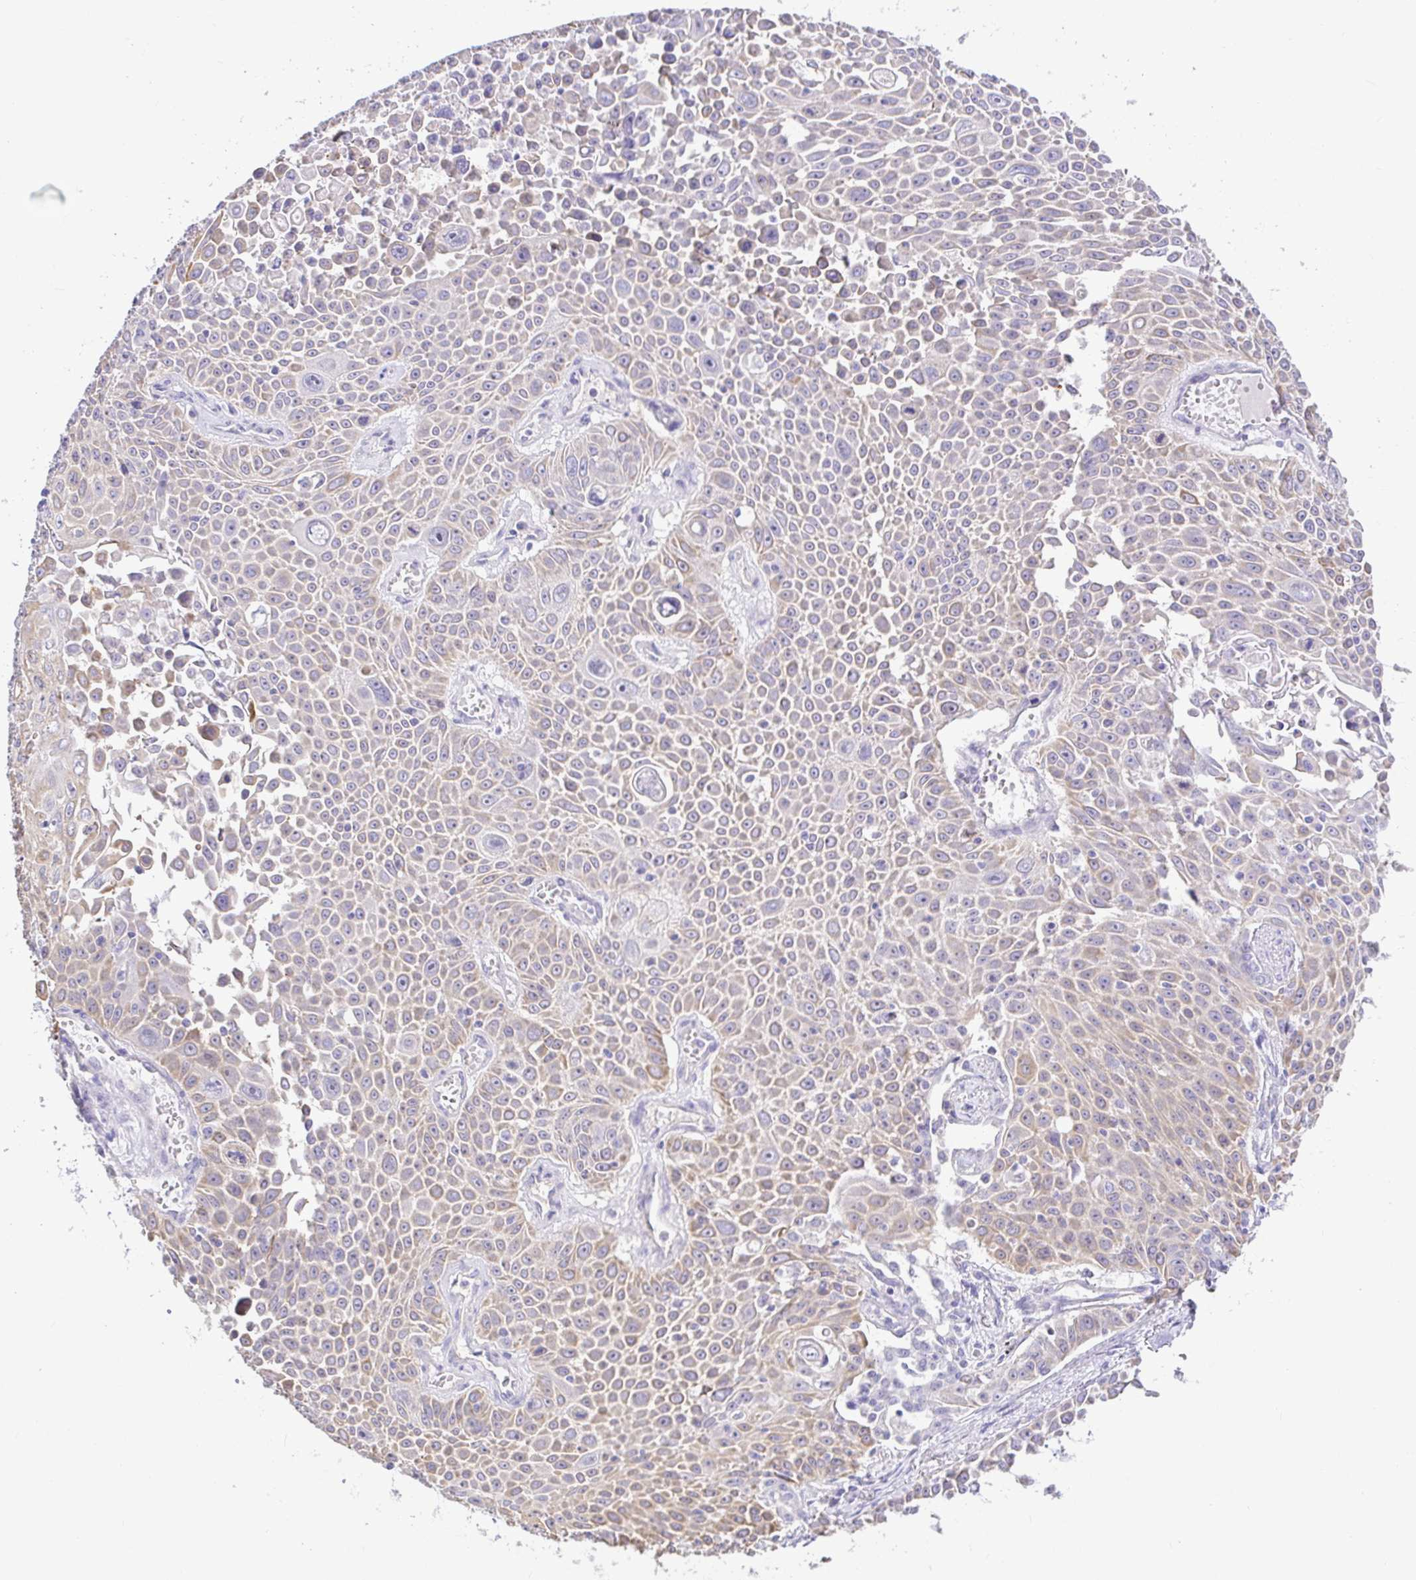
{"staining": {"intensity": "moderate", "quantity": "25%-75%", "location": "cytoplasmic/membranous"}, "tissue": "lung cancer", "cell_type": "Tumor cells", "image_type": "cancer", "snomed": [{"axis": "morphology", "description": "Squamous cell carcinoma, NOS"}, {"axis": "morphology", "description": "Squamous cell carcinoma, metastatic, NOS"}, {"axis": "topography", "description": "Lymph node"}, {"axis": "topography", "description": "Lung"}], "caption": "Lung cancer (metastatic squamous cell carcinoma) tissue displays moderate cytoplasmic/membranous positivity in about 25%-75% of tumor cells", "gene": "CDO1", "patient": {"sex": "female", "age": 62}}